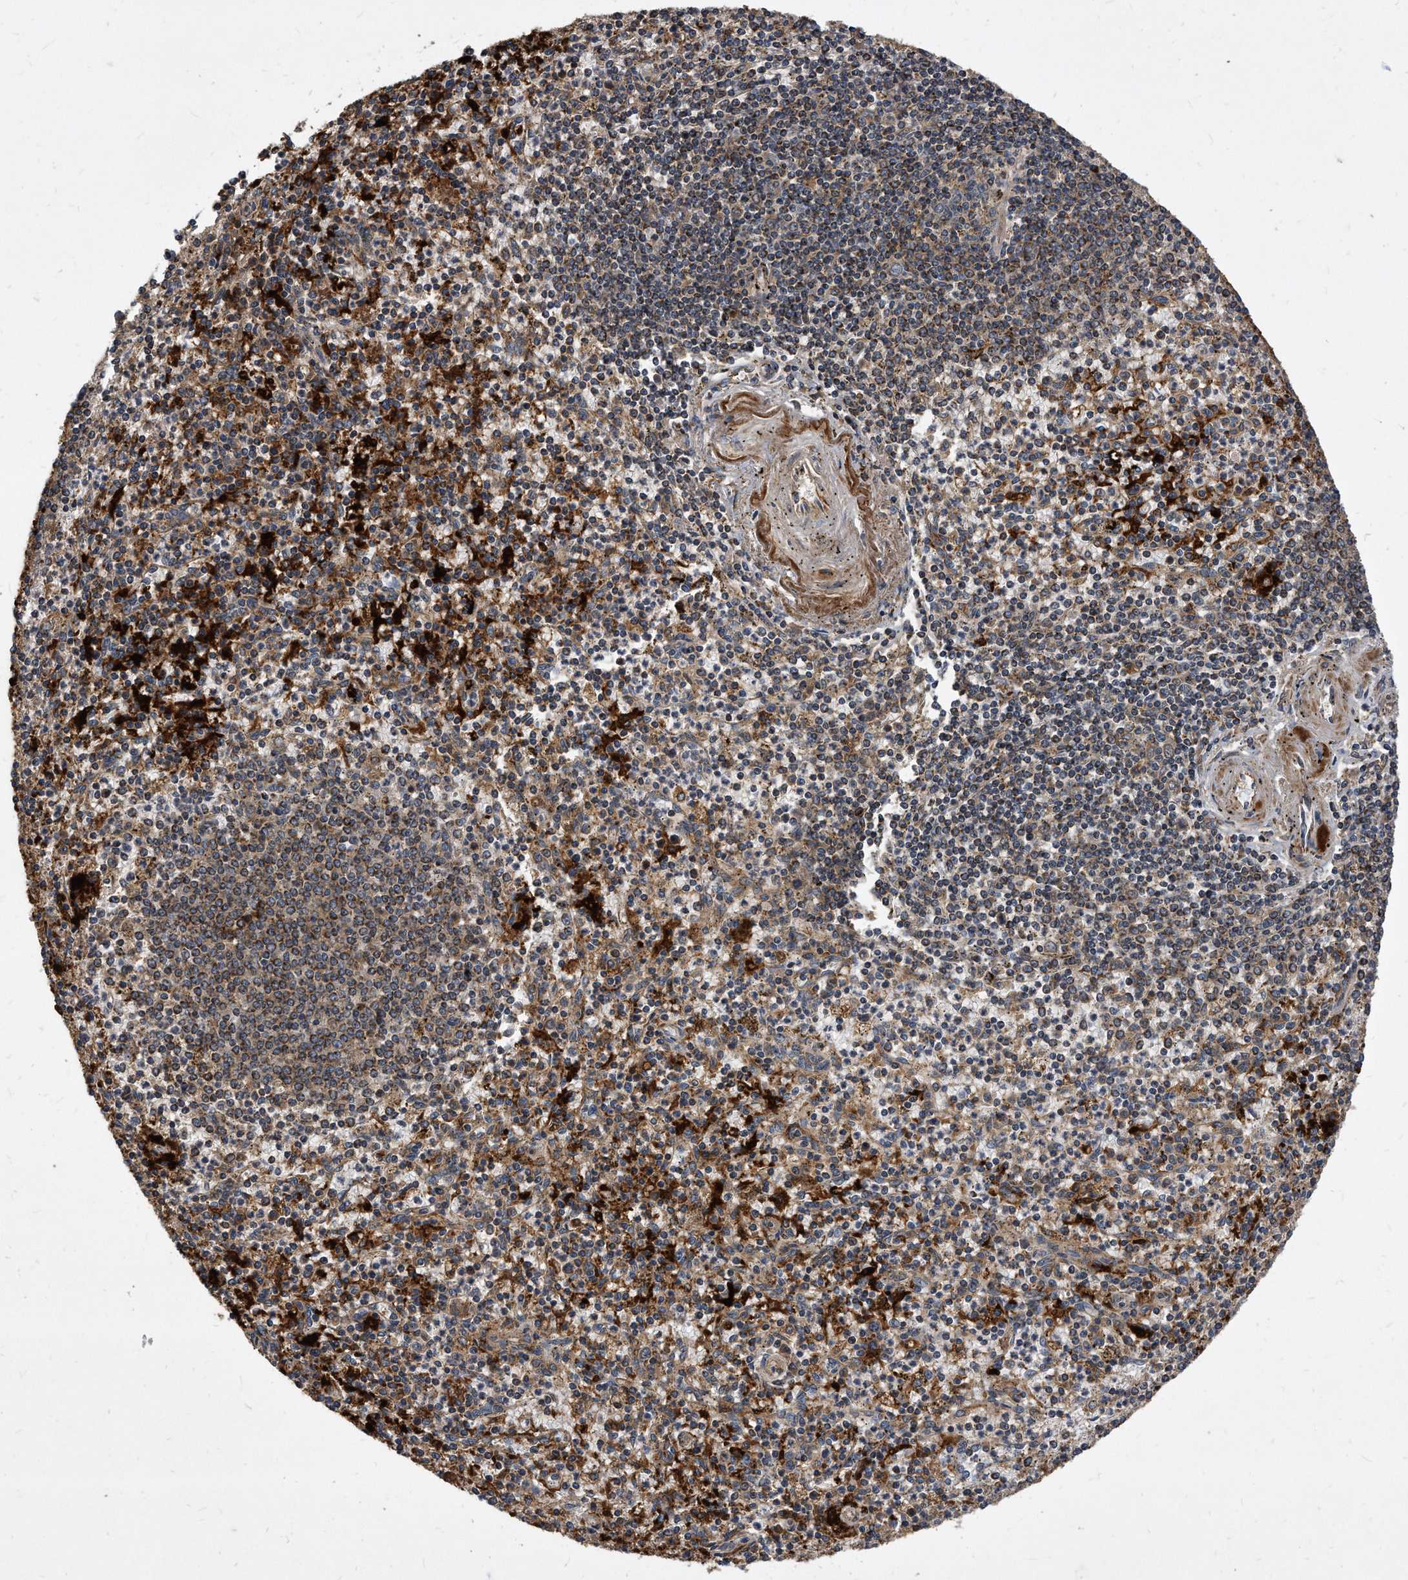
{"staining": {"intensity": "moderate", "quantity": "25%-75%", "location": "cytoplasmic/membranous"}, "tissue": "spleen", "cell_type": "Cells in red pulp", "image_type": "normal", "snomed": [{"axis": "morphology", "description": "Normal tissue, NOS"}, {"axis": "topography", "description": "Spleen"}], "caption": "Benign spleen shows moderate cytoplasmic/membranous expression in about 25%-75% of cells in red pulp, visualized by immunohistochemistry. The staining was performed using DAB, with brown indicating positive protein expression. Nuclei are stained blue with hematoxylin.", "gene": "SOBP", "patient": {"sex": "male", "age": 72}}